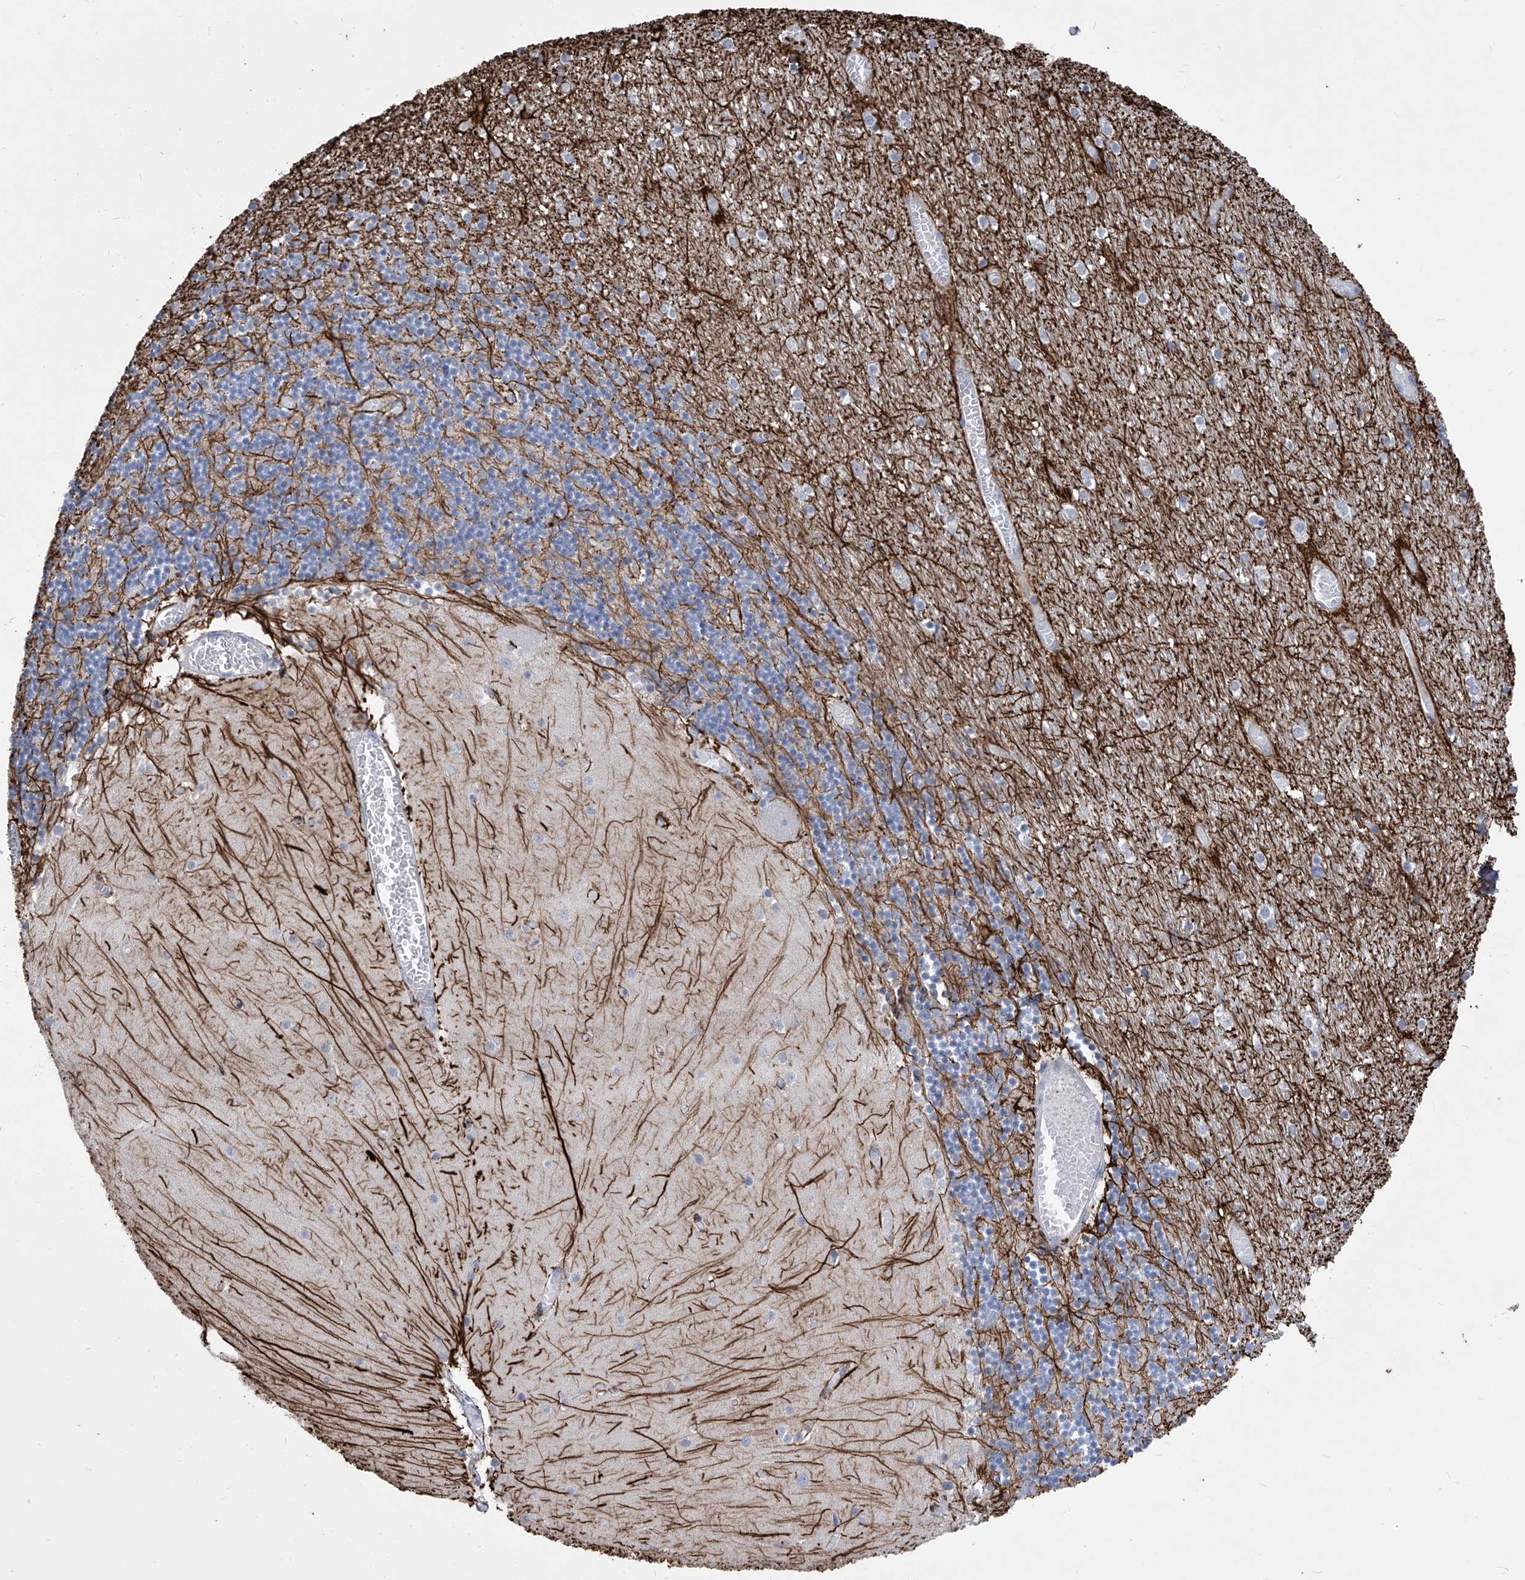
{"staining": {"intensity": "negative", "quantity": "none", "location": "none"}, "tissue": "cerebellum", "cell_type": "Cells in granular layer", "image_type": "normal", "snomed": [{"axis": "morphology", "description": "Normal tissue, NOS"}, {"axis": "topography", "description": "Cerebellum"}], "caption": "The micrograph demonstrates no significant staining in cells in granular layer of cerebellum. The staining is performed using DAB (3,3'-diaminobenzidine) brown chromogen with nuclei counter-stained in using hematoxylin.", "gene": "ADRA1A", "patient": {"sex": "female", "age": 28}}